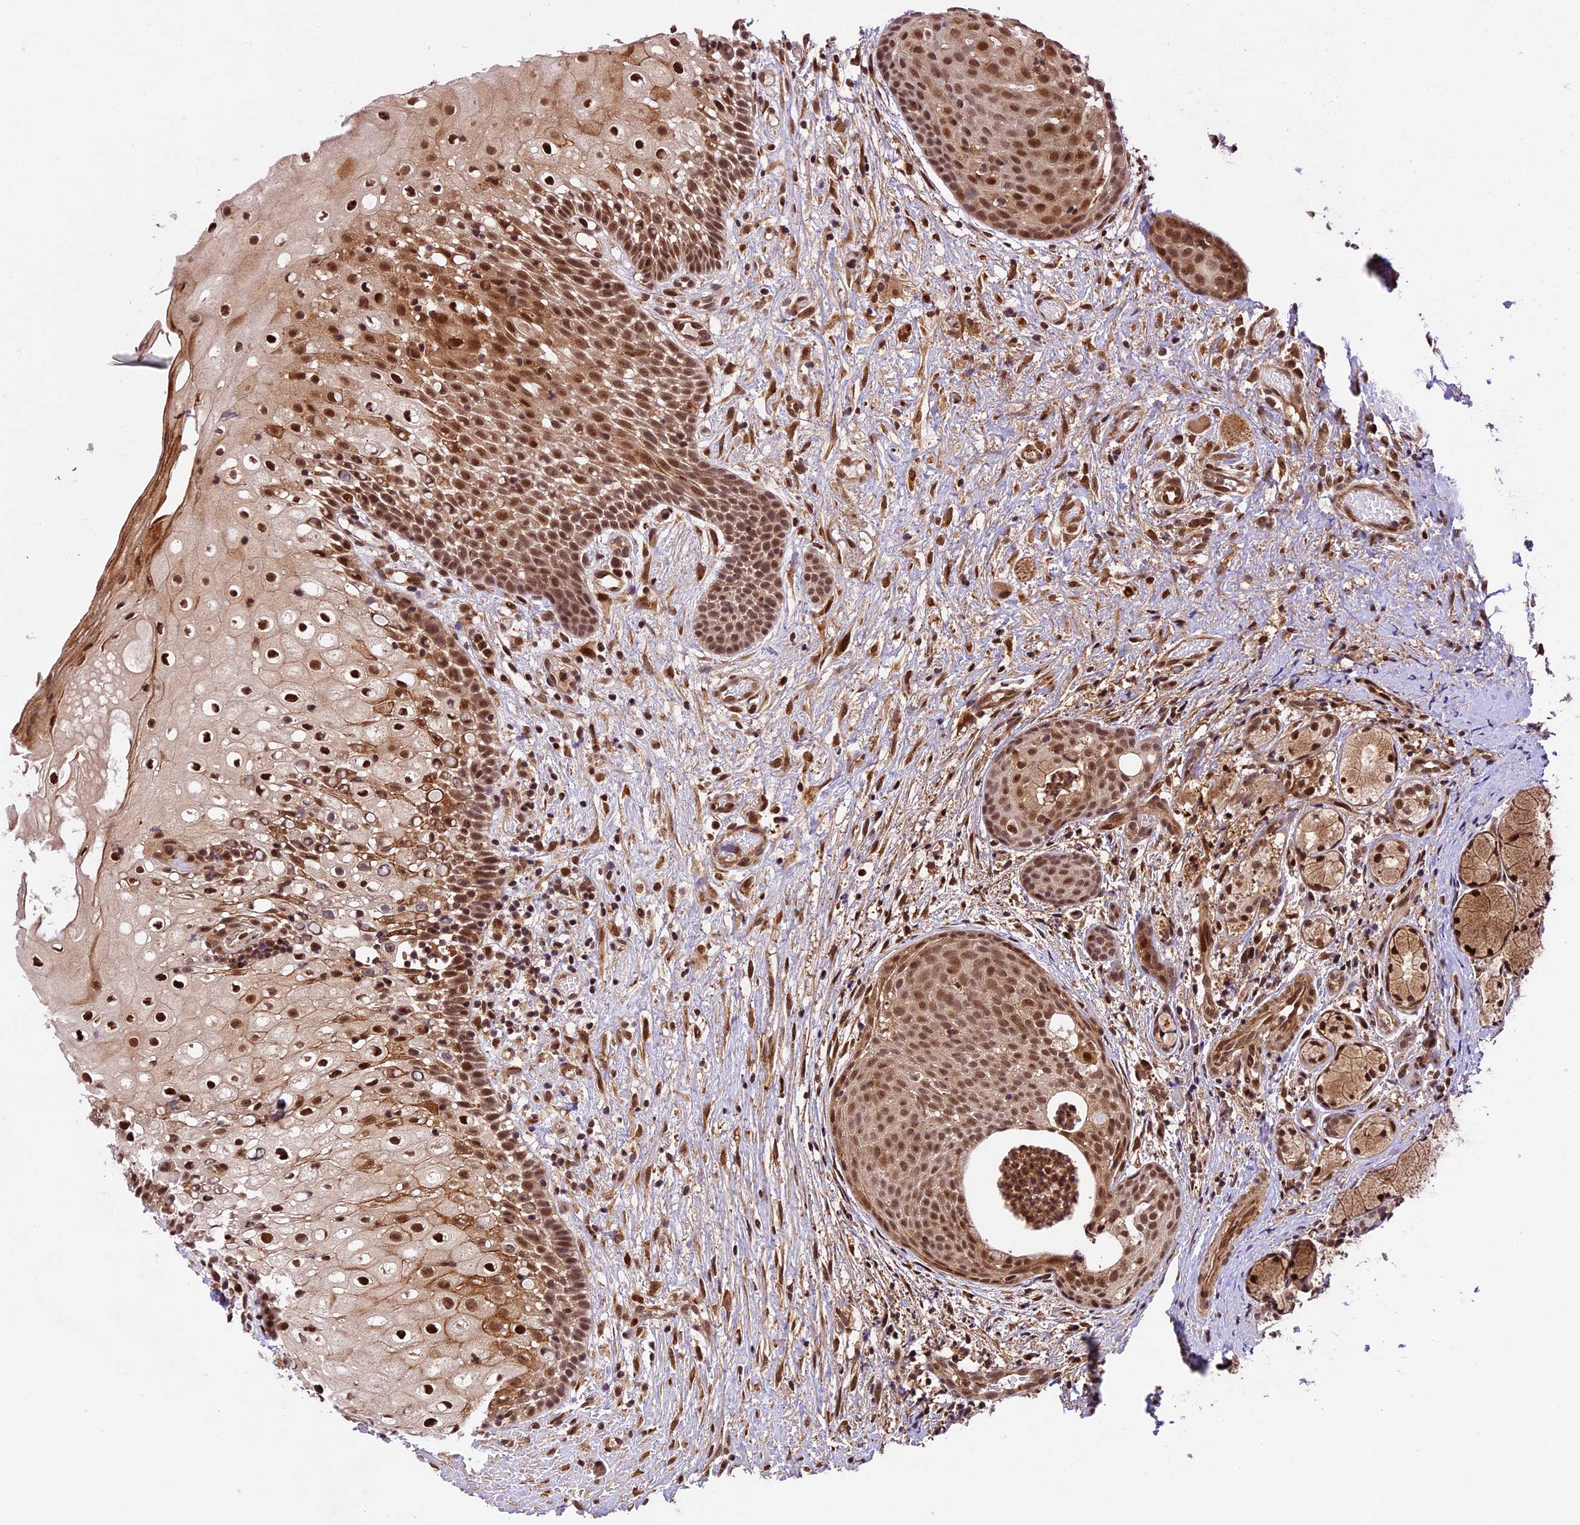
{"staining": {"intensity": "moderate", "quantity": ">75%", "location": "cytoplasmic/membranous,nuclear"}, "tissue": "oral mucosa", "cell_type": "Squamous epithelial cells", "image_type": "normal", "snomed": [{"axis": "morphology", "description": "Normal tissue, NOS"}, {"axis": "topography", "description": "Oral tissue"}], "caption": "Immunohistochemical staining of normal human oral mucosa exhibits moderate cytoplasmic/membranous,nuclear protein positivity in about >75% of squamous epithelial cells.", "gene": "DHX38", "patient": {"sex": "female", "age": 69}}